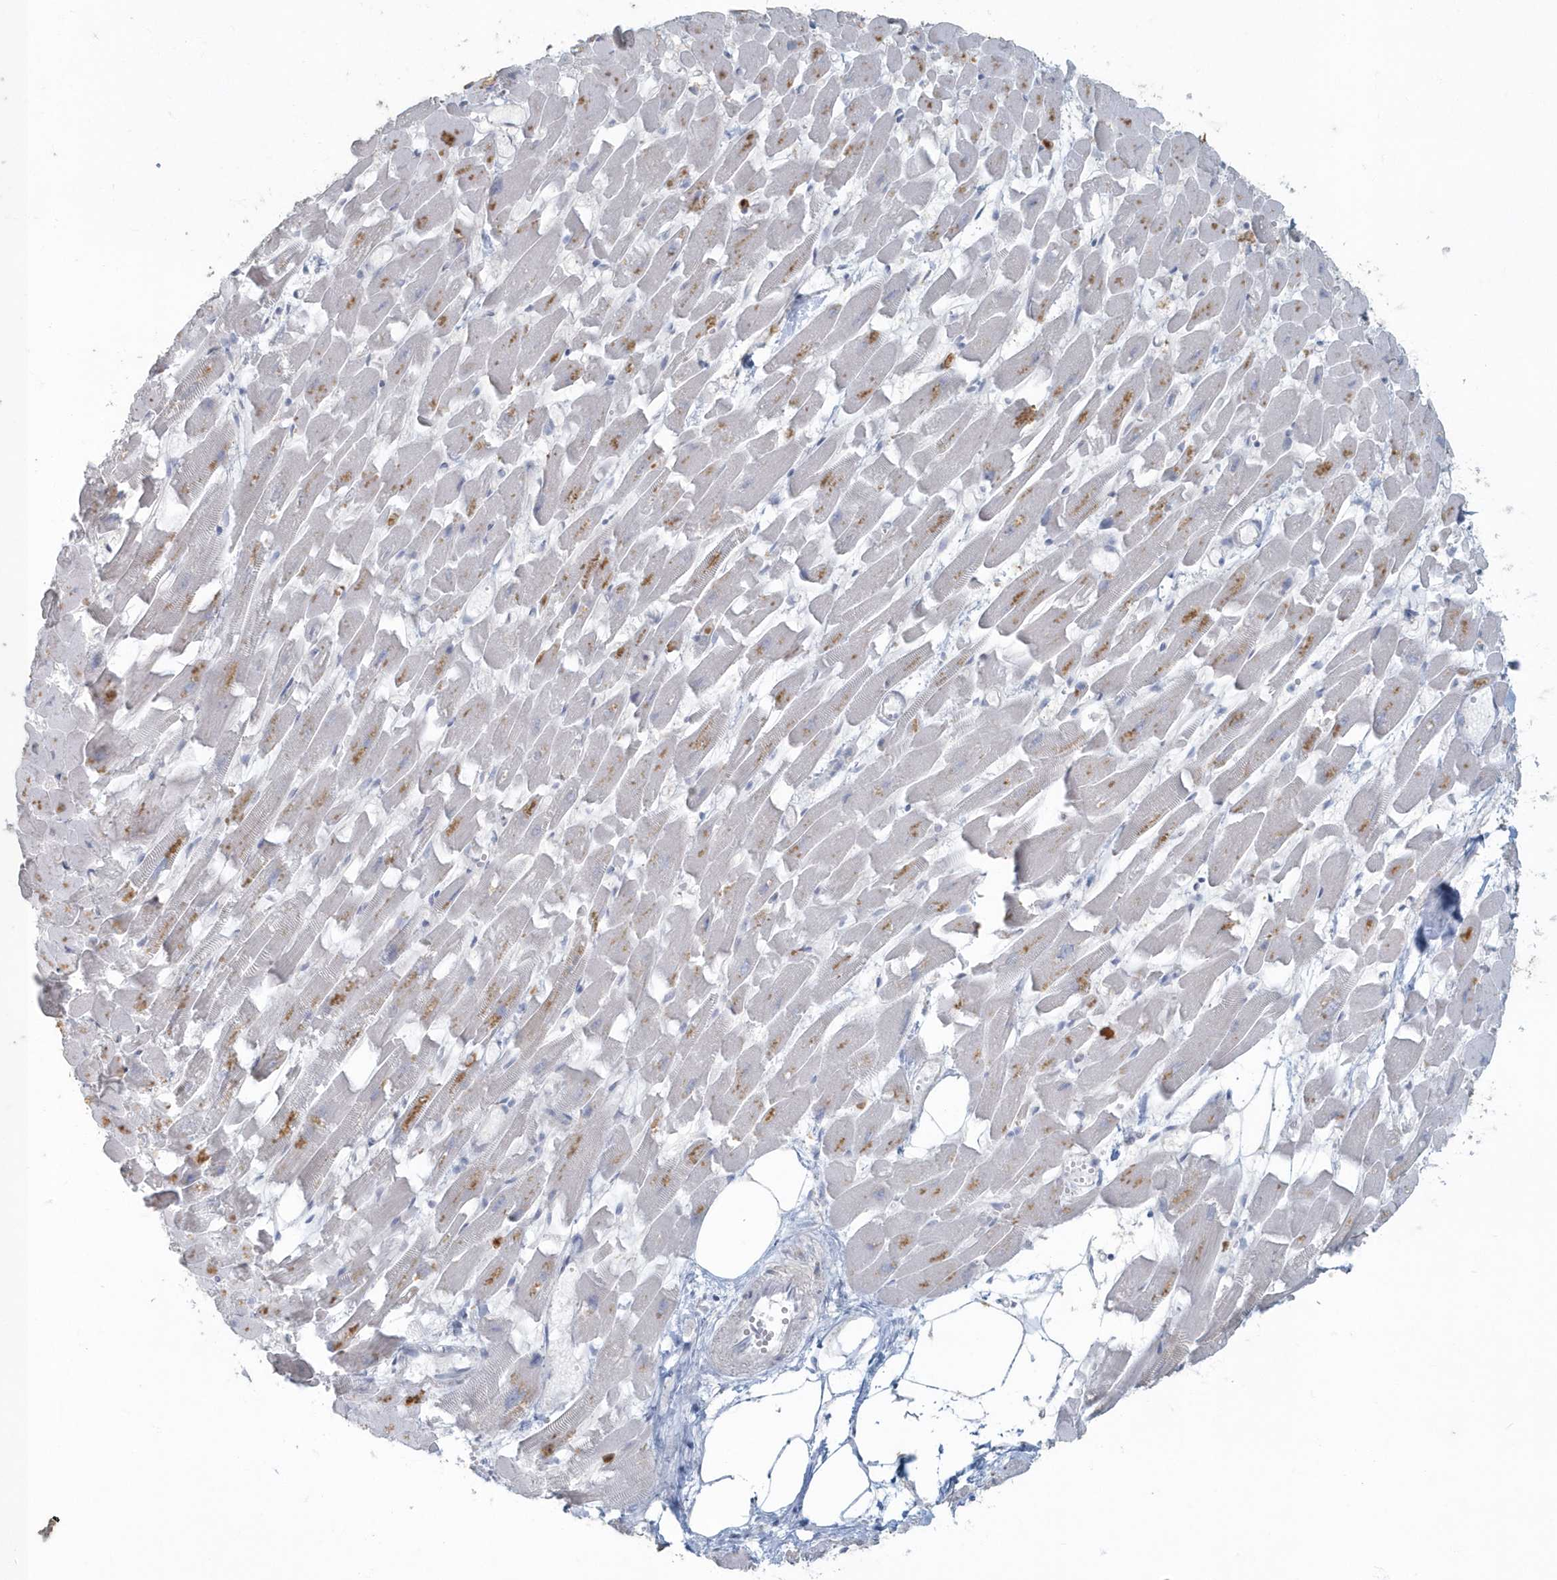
{"staining": {"intensity": "moderate", "quantity": "<25%", "location": "cytoplasmic/membranous"}, "tissue": "heart muscle", "cell_type": "Cardiomyocytes", "image_type": "normal", "snomed": [{"axis": "morphology", "description": "Normal tissue, NOS"}, {"axis": "topography", "description": "Heart"}], "caption": "Immunohistochemistry of benign heart muscle exhibits low levels of moderate cytoplasmic/membranous expression in about <25% of cardiomyocytes. Immunohistochemistry stains the protein in brown and the nuclei are stained blue.", "gene": "MYOT", "patient": {"sex": "female", "age": 64}}